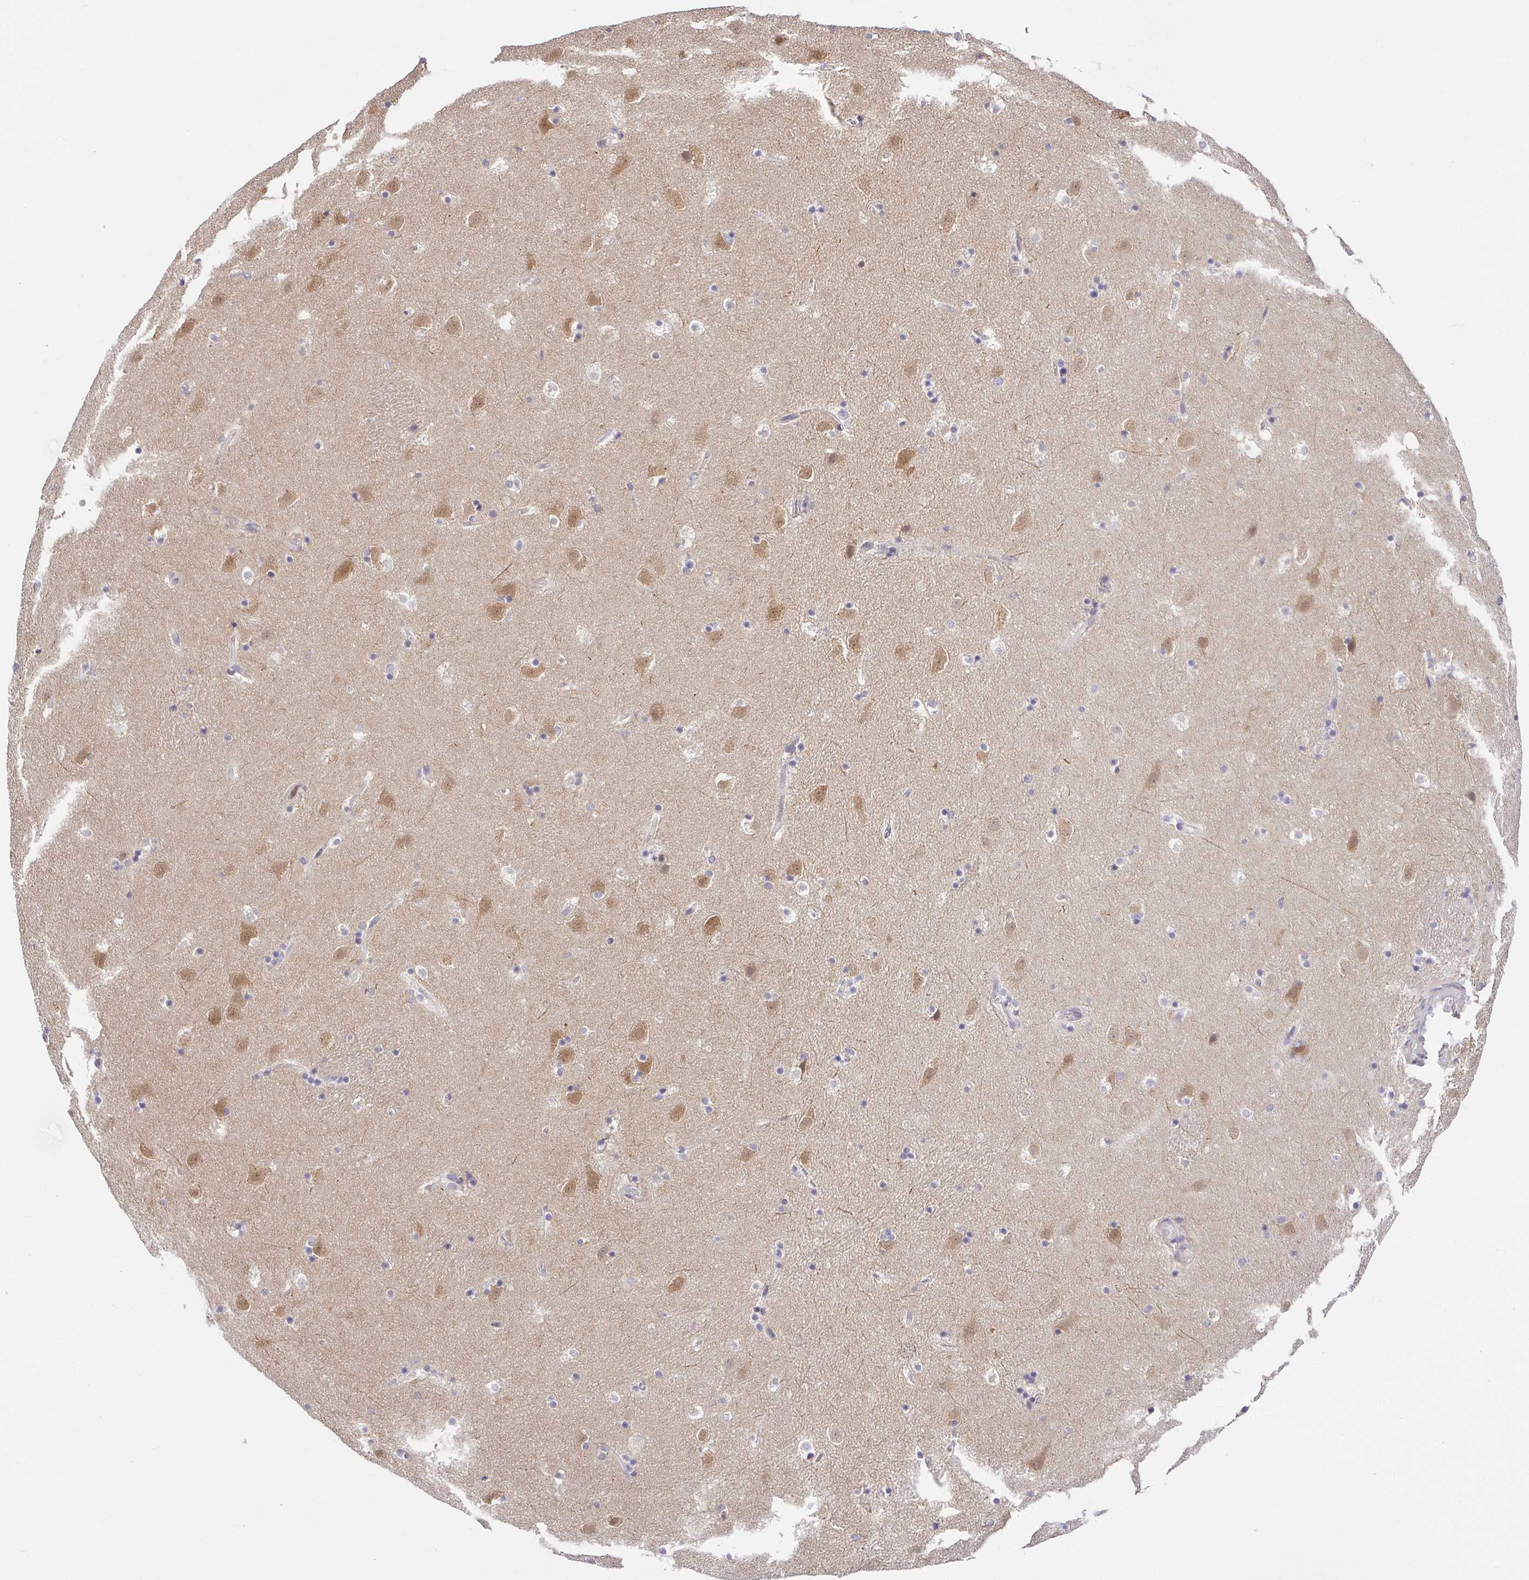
{"staining": {"intensity": "negative", "quantity": "none", "location": "none"}, "tissue": "caudate", "cell_type": "Glial cells", "image_type": "normal", "snomed": [{"axis": "morphology", "description": "Normal tissue, NOS"}, {"axis": "topography", "description": "Lateral ventricle wall"}], "caption": "High power microscopy photomicrograph of an IHC photomicrograph of unremarkable caudate, revealing no significant positivity in glial cells.", "gene": "PREPL", "patient": {"sex": "male", "age": 37}}